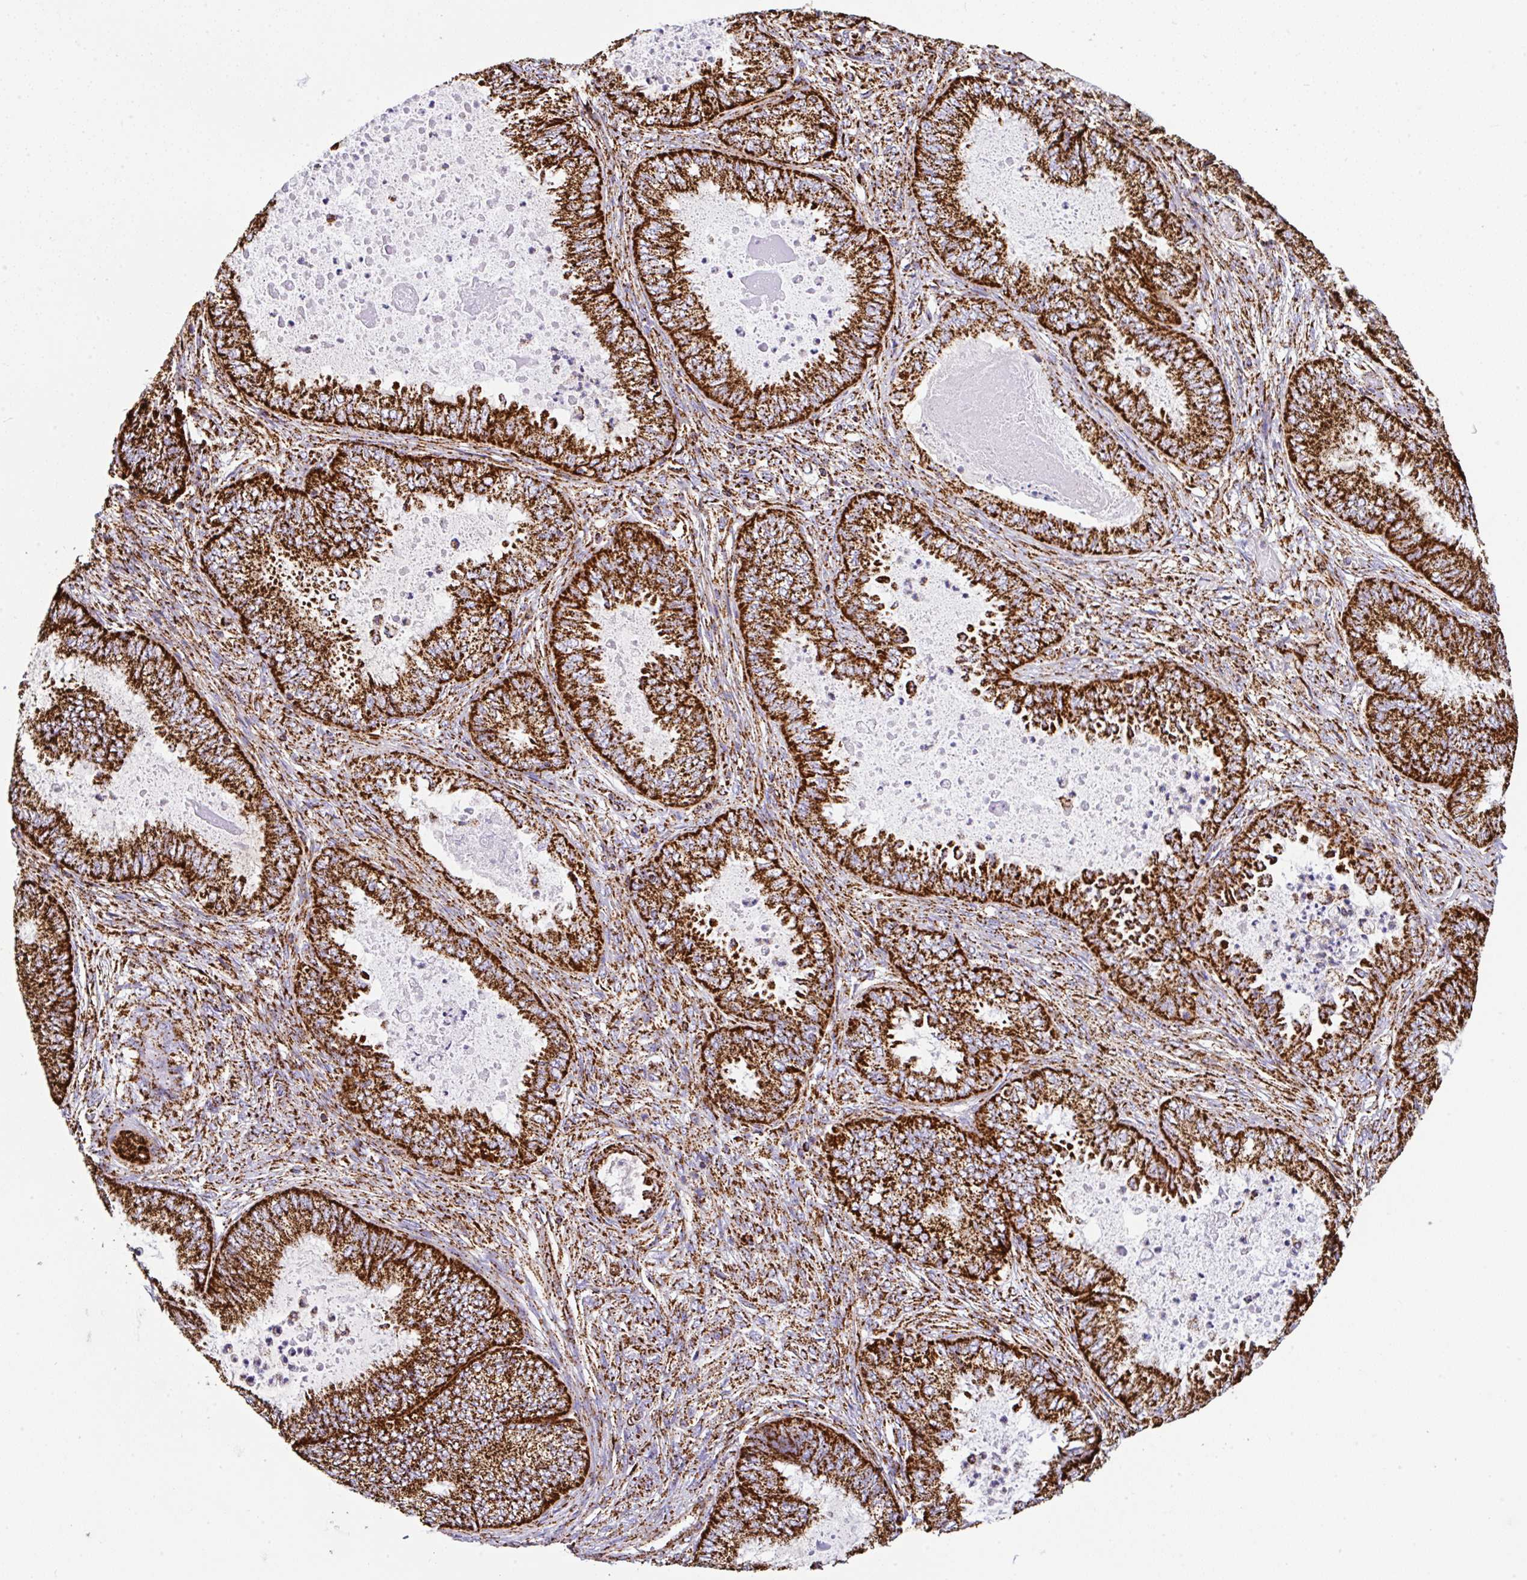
{"staining": {"intensity": "strong", "quantity": ">75%", "location": "cytoplasmic/membranous"}, "tissue": "ovarian cancer", "cell_type": "Tumor cells", "image_type": "cancer", "snomed": [{"axis": "morphology", "description": "Carcinoma, endometroid"}, {"axis": "topography", "description": "Ovary"}], "caption": "The histopathology image displays staining of ovarian cancer, revealing strong cytoplasmic/membranous protein positivity (brown color) within tumor cells.", "gene": "ANKRD33B", "patient": {"sex": "female", "age": 70}}